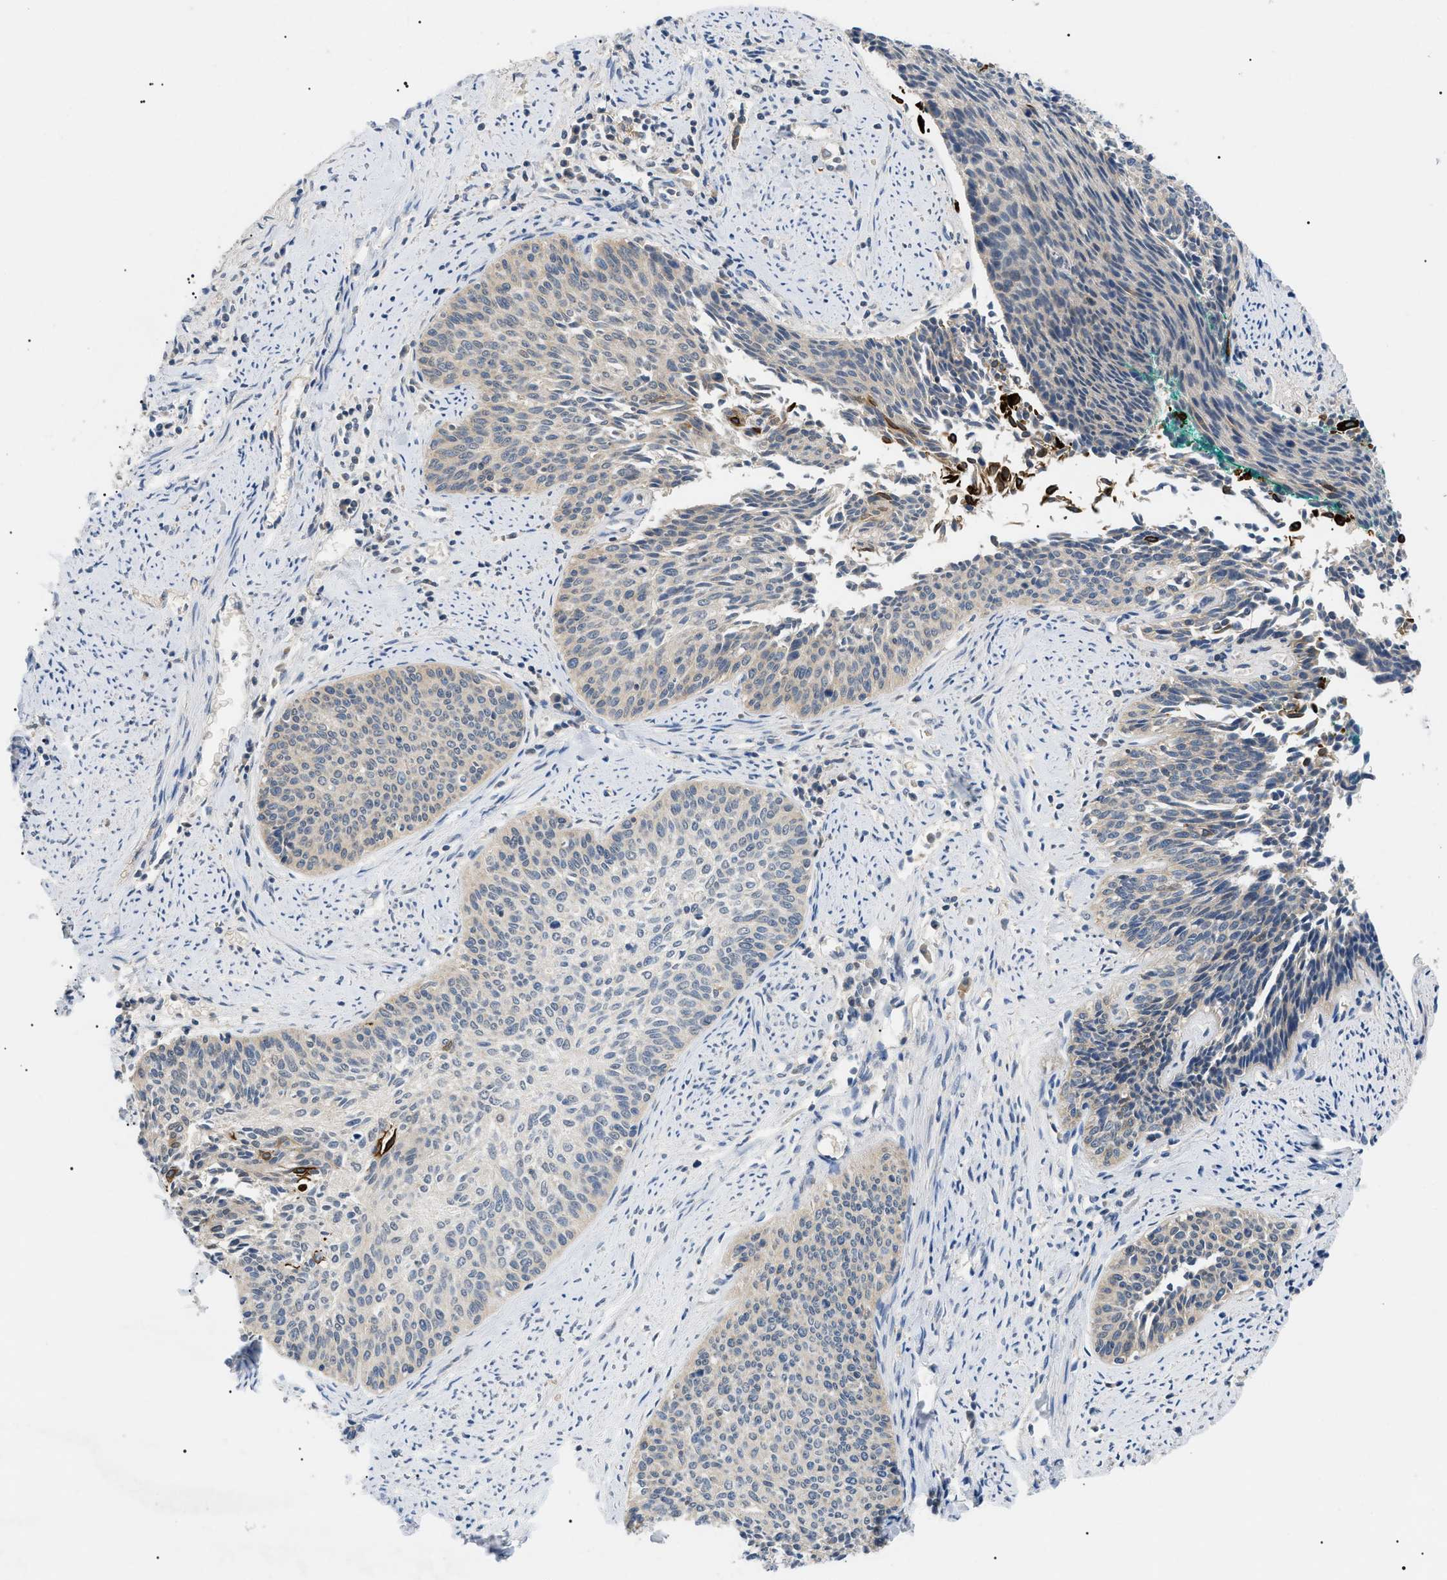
{"staining": {"intensity": "strong", "quantity": "<25%", "location": "cytoplasmic/membranous"}, "tissue": "cervical cancer", "cell_type": "Tumor cells", "image_type": "cancer", "snomed": [{"axis": "morphology", "description": "Squamous cell carcinoma, NOS"}, {"axis": "topography", "description": "Cervix"}], "caption": "Human squamous cell carcinoma (cervical) stained for a protein (brown) reveals strong cytoplasmic/membranous positive staining in approximately <25% of tumor cells.", "gene": "TOMM6", "patient": {"sex": "female", "age": 55}}